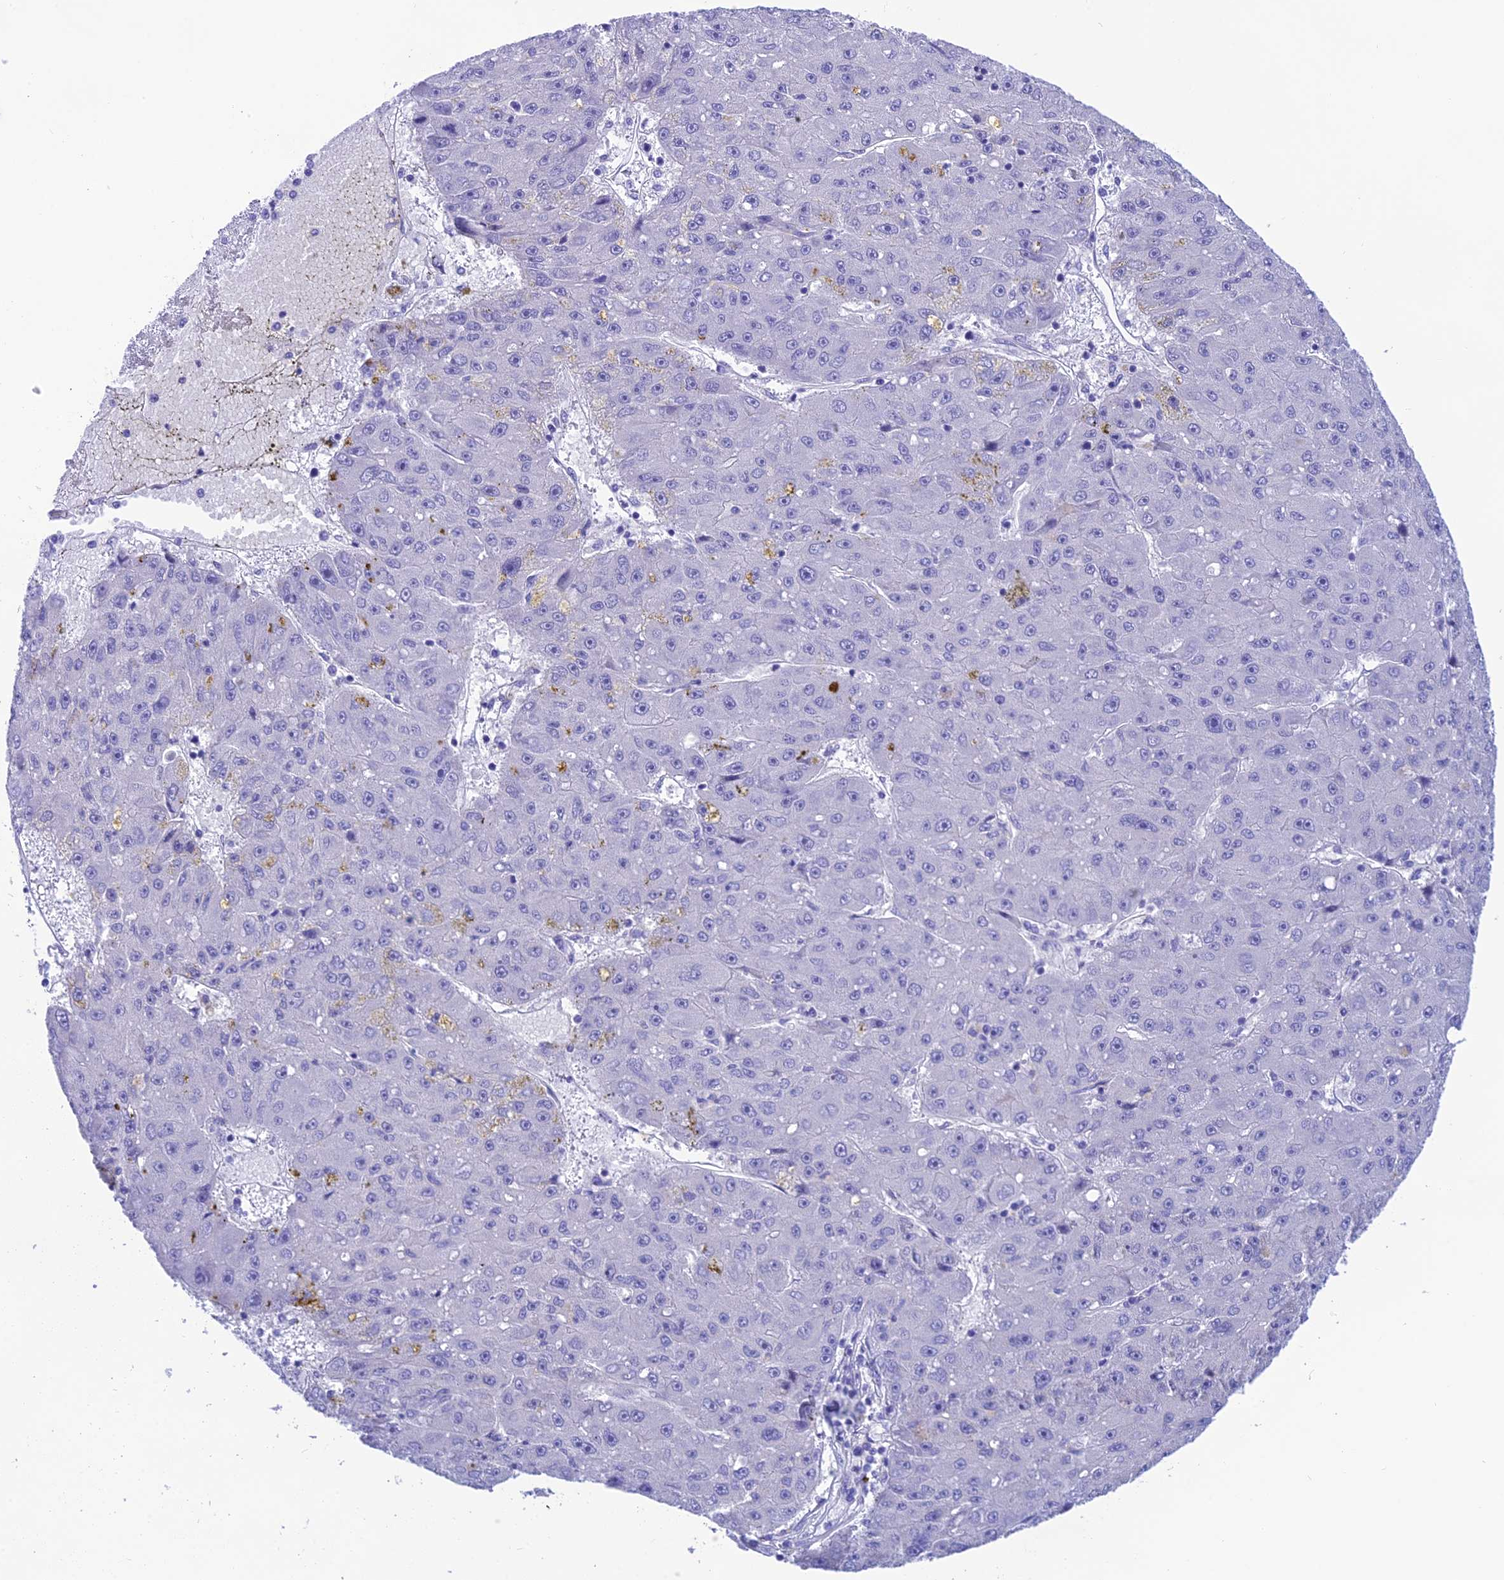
{"staining": {"intensity": "negative", "quantity": "none", "location": "none"}, "tissue": "liver cancer", "cell_type": "Tumor cells", "image_type": "cancer", "snomed": [{"axis": "morphology", "description": "Carcinoma, Hepatocellular, NOS"}, {"axis": "topography", "description": "Liver"}], "caption": "A high-resolution image shows IHC staining of liver cancer (hepatocellular carcinoma), which exhibits no significant positivity in tumor cells.", "gene": "KDELR3", "patient": {"sex": "male", "age": 67}}